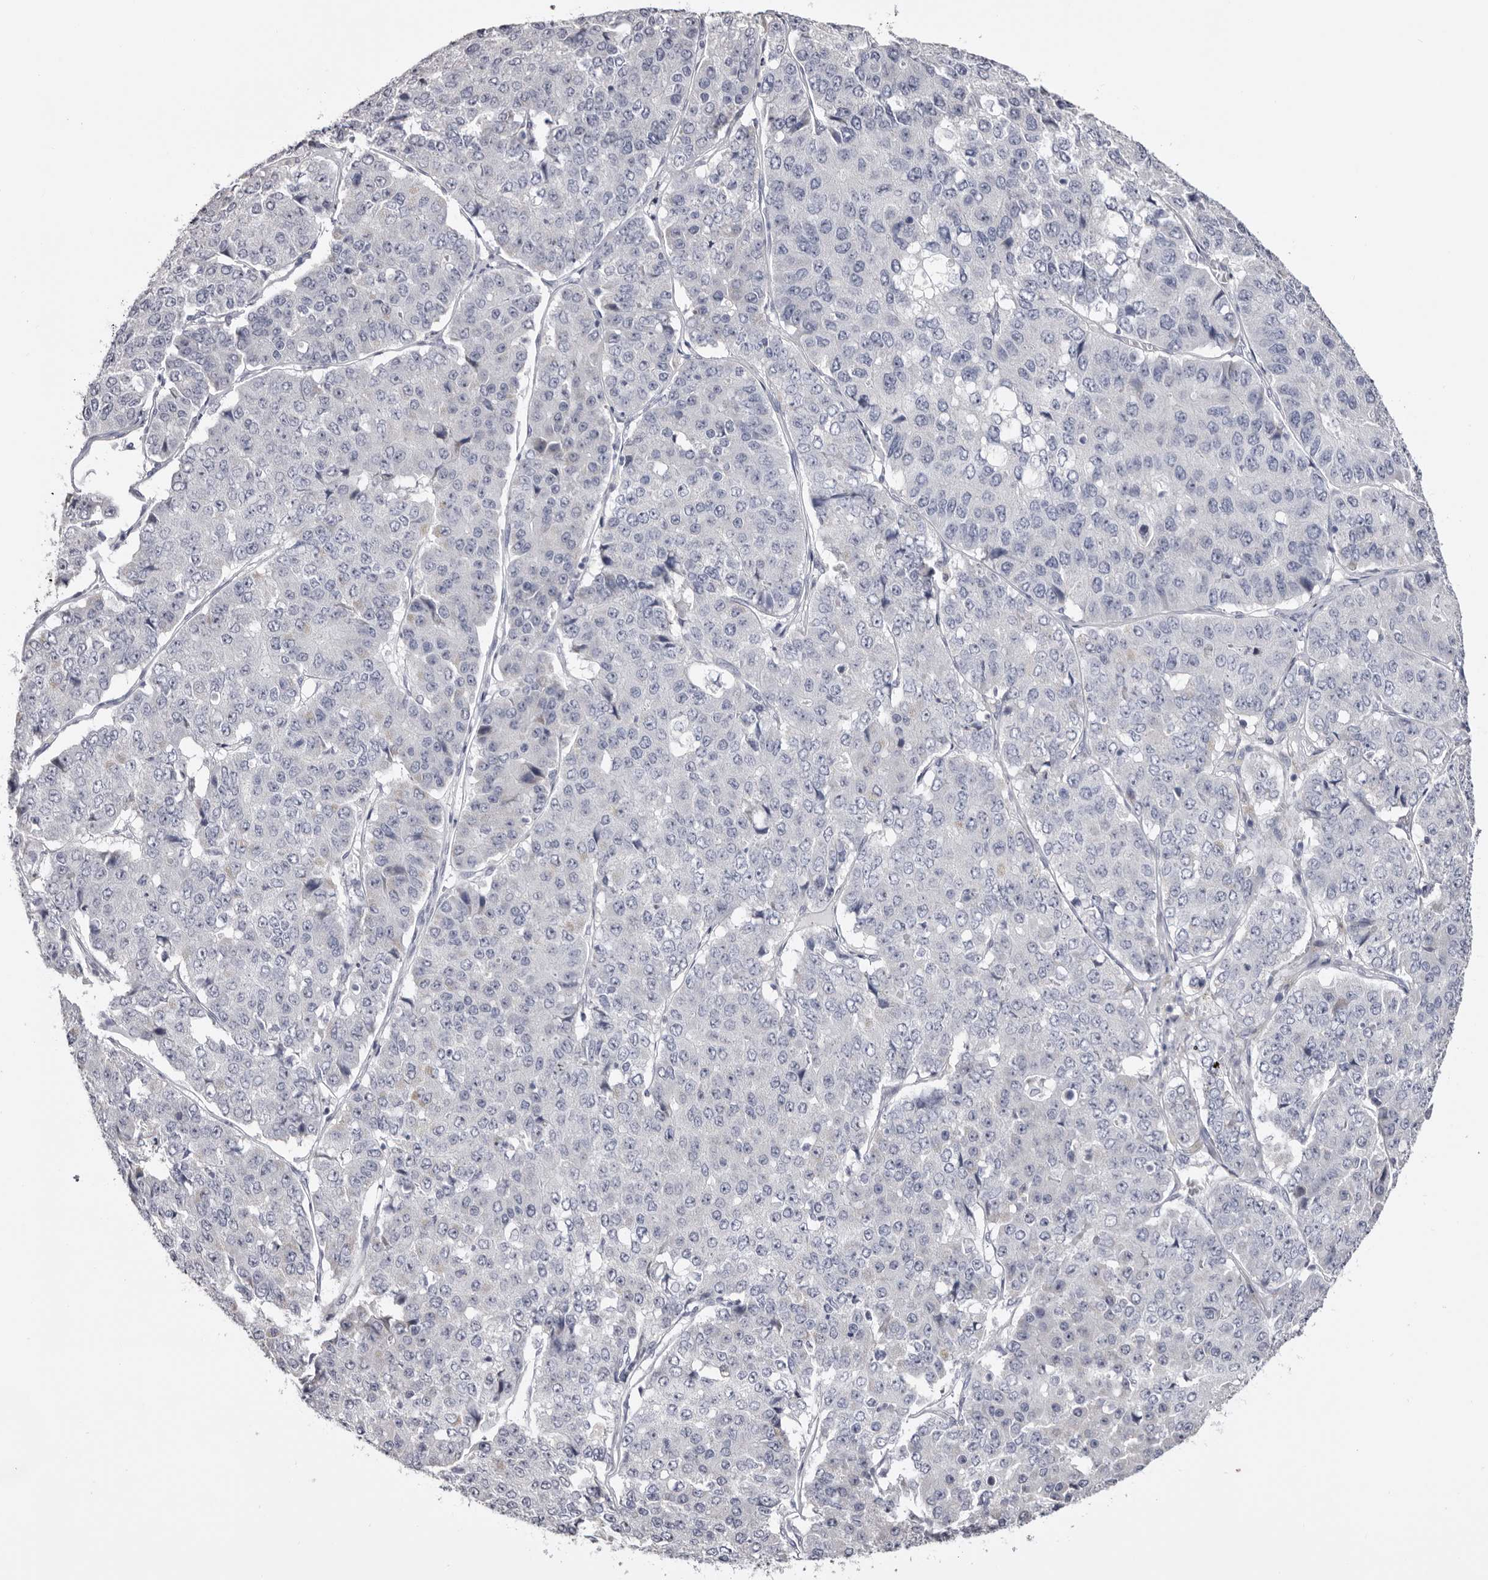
{"staining": {"intensity": "negative", "quantity": "none", "location": "none"}, "tissue": "pancreatic cancer", "cell_type": "Tumor cells", "image_type": "cancer", "snomed": [{"axis": "morphology", "description": "Adenocarcinoma, NOS"}, {"axis": "topography", "description": "Pancreas"}], "caption": "Immunohistochemistry (IHC) micrograph of neoplastic tissue: human pancreatic adenocarcinoma stained with DAB (3,3'-diaminobenzidine) demonstrates no significant protein expression in tumor cells.", "gene": "CASQ1", "patient": {"sex": "male", "age": 50}}